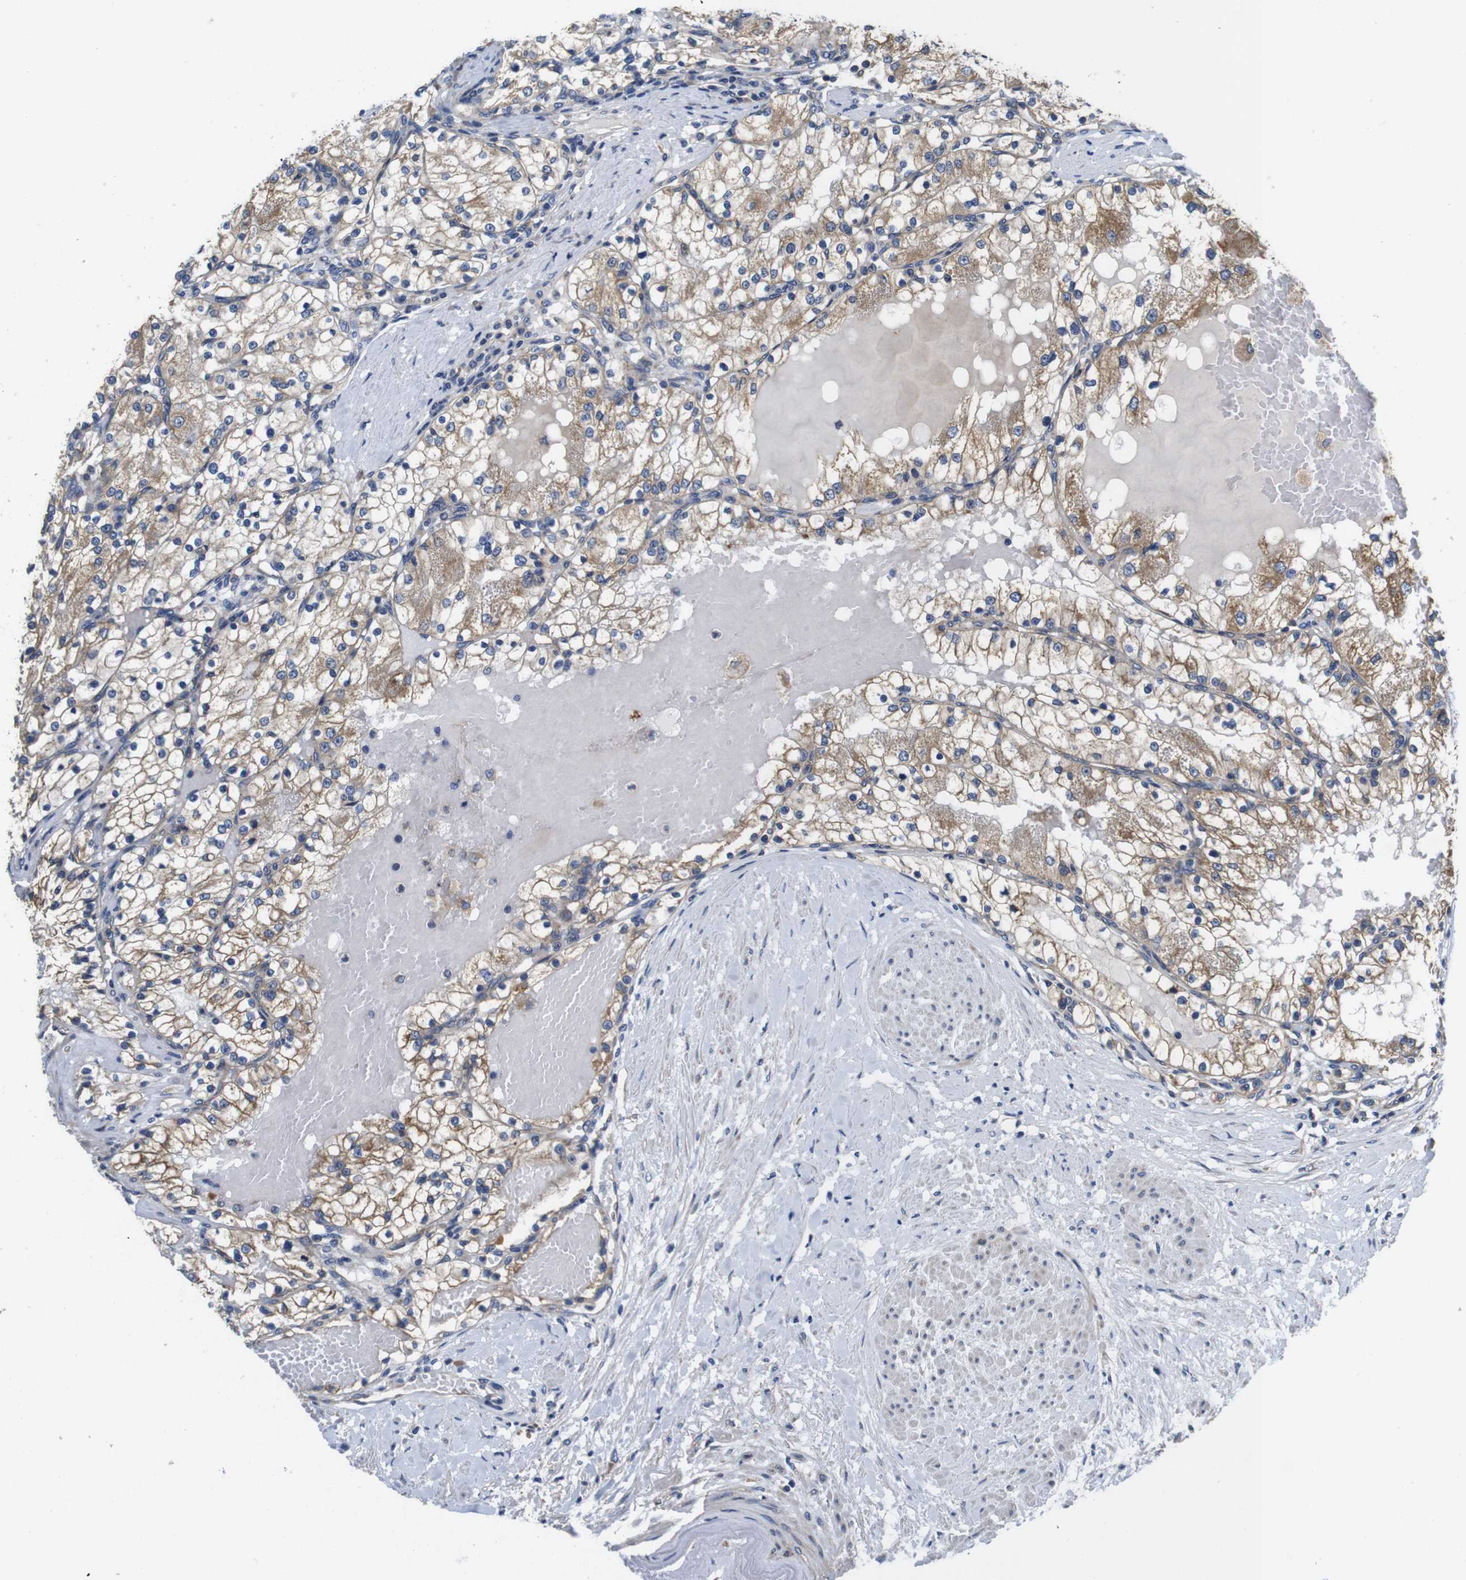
{"staining": {"intensity": "moderate", "quantity": ">75%", "location": "cytoplasmic/membranous"}, "tissue": "renal cancer", "cell_type": "Tumor cells", "image_type": "cancer", "snomed": [{"axis": "morphology", "description": "Adenocarcinoma, NOS"}, {"axis": "topography", "description": "Kidney"}], "caption": "There is medium levels of moderate cytoplasmic/membranous expression in tumor cells of adenocarcinoma (renal), as demonstrated by immunohistochemical staining (brown color).", "gene": "MARCHF7", "patient": {"sex": "male", "age": 68}}